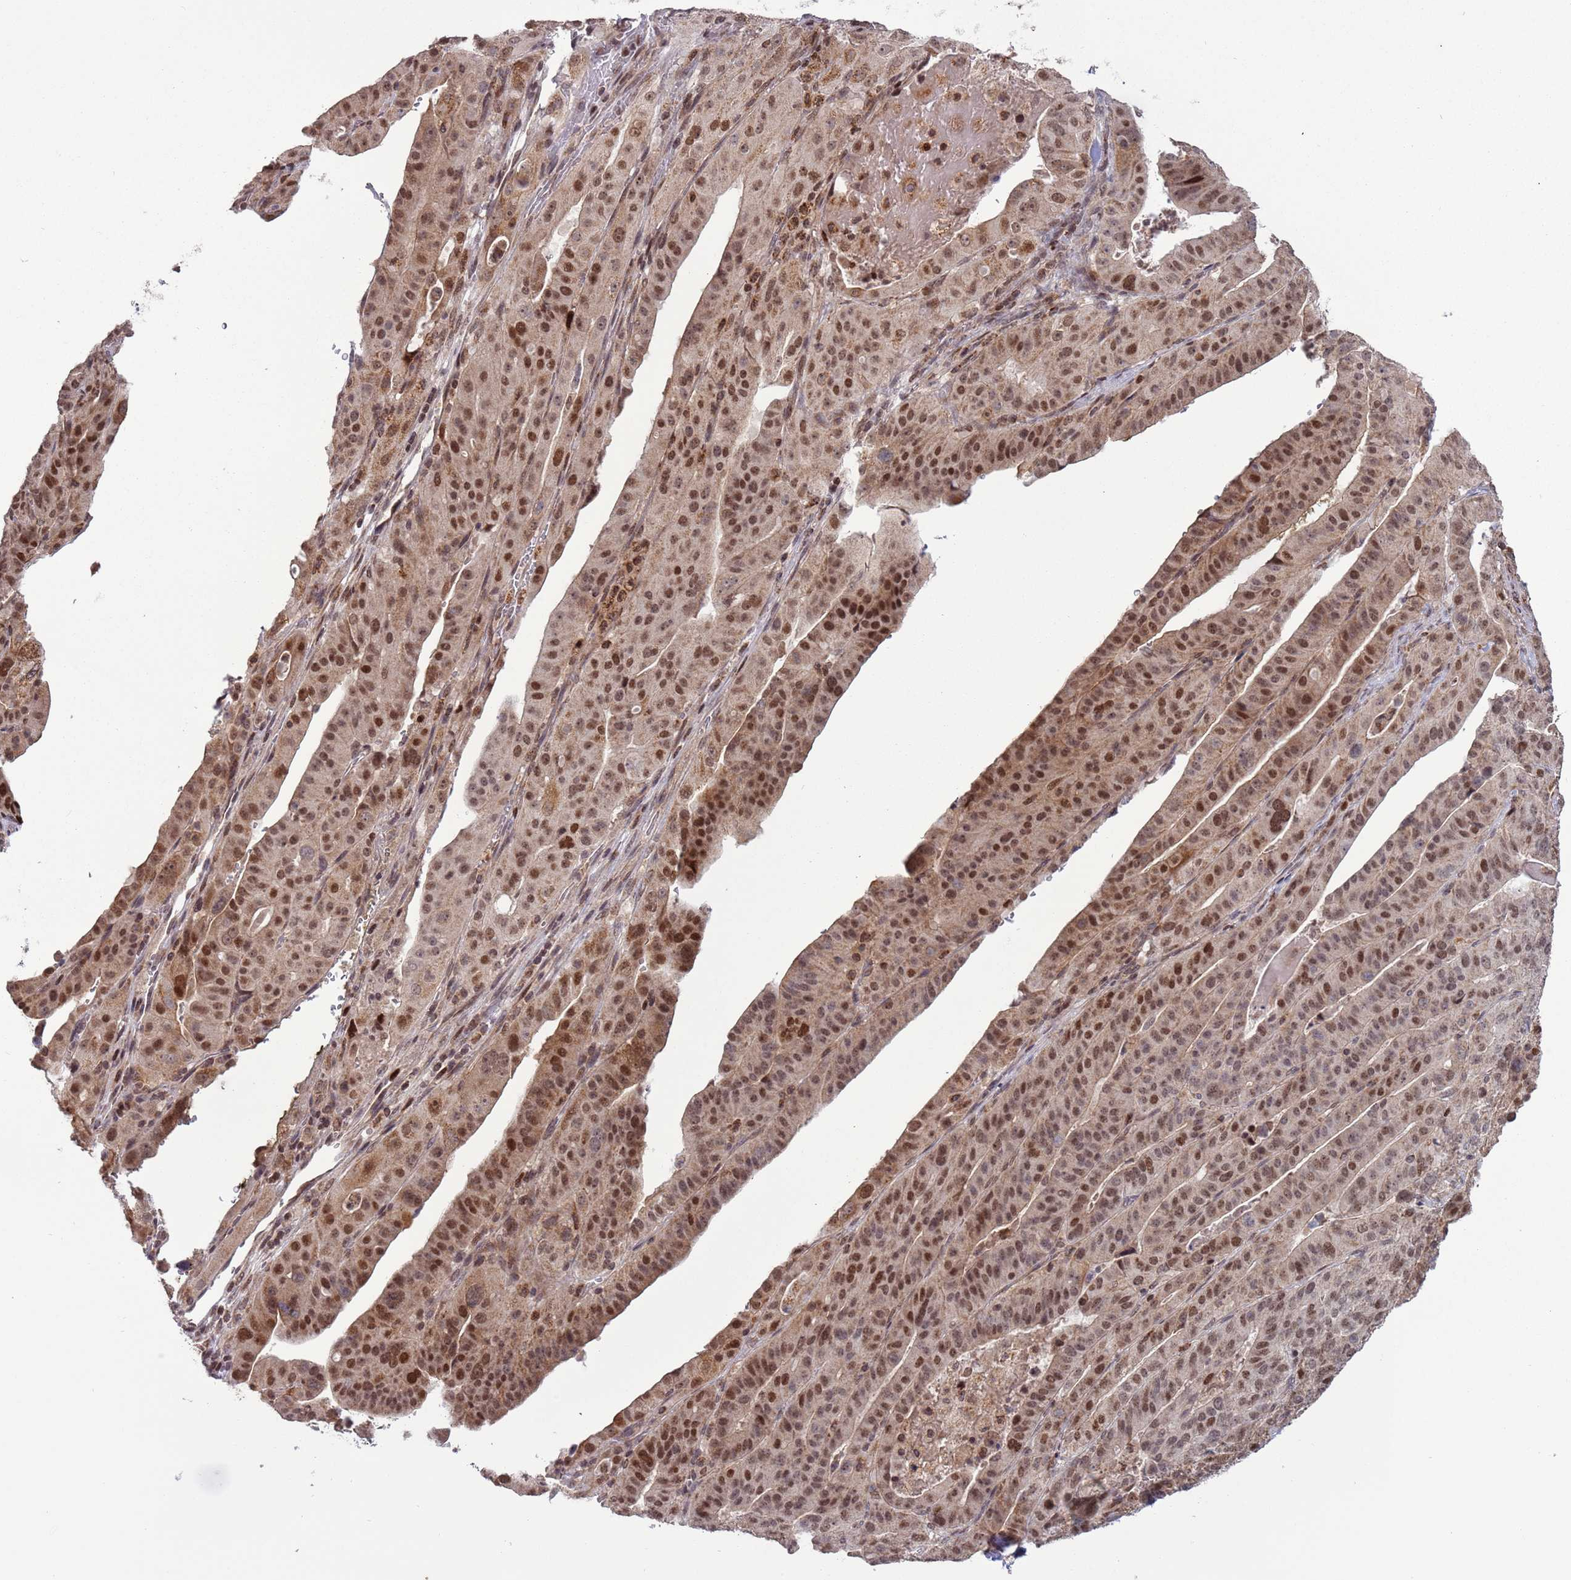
{"staining": {"intensity": "moderate", "quantity": ">75%", "location": "nuclear"}, "tissue": "stomach cancer", "cell_type": "Tumor cells", "image_type": "cancer", "snomed": [{"axis": "morphology", "description": "Adenocarcinoma, NOS"}, {"axis": "topography", "description": "Stomach"}], "caption": "Immunohistochemical staining of human adenocarcinoma (stomach) shows medium levels of moderate nuclear protein staining in about >75% of tumor cells.", "gene": "RCOR2", "patient": {"sex": "male", "age": 48}}